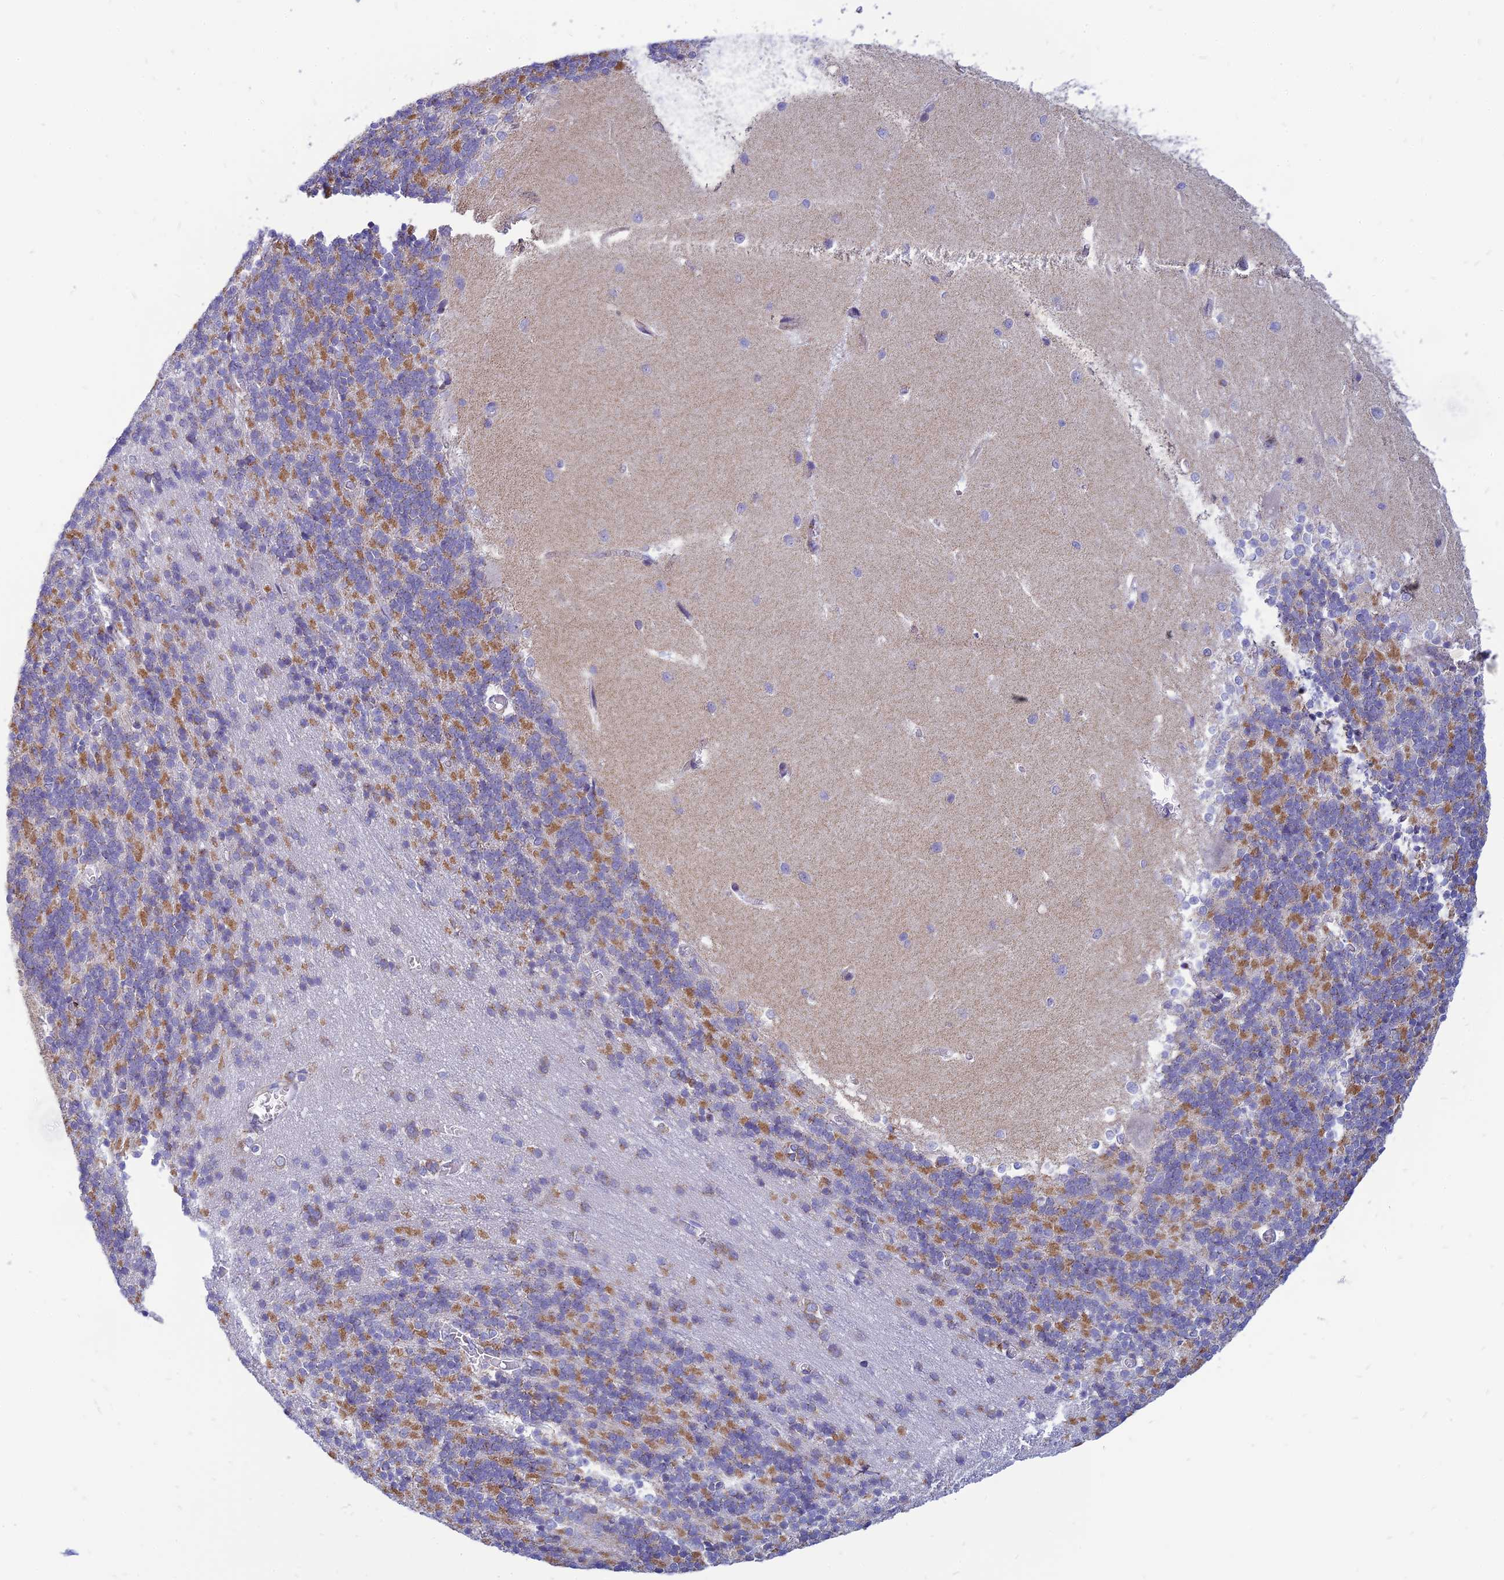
{"staining": {"intensity": "moderate", "quantity": "<25%", "location": "cytoplasmic/membranous"}, "tissue": "cerebellum", "cell_type": "Cells in granular layer", "image_type": "normal", "snomed": [{"axis": "morphology", "description": "Normal tissue, NOS"}, {"axis": "topography", "description": "Cerebellum"}], "caption": "Cells in granular layer show low levels of moderate cytoplasmic/membranous positivity in about <25% of cells in benign human cerebellum.", "gene": "PACC1", "patient": {"sex": "male", "age": 37}}